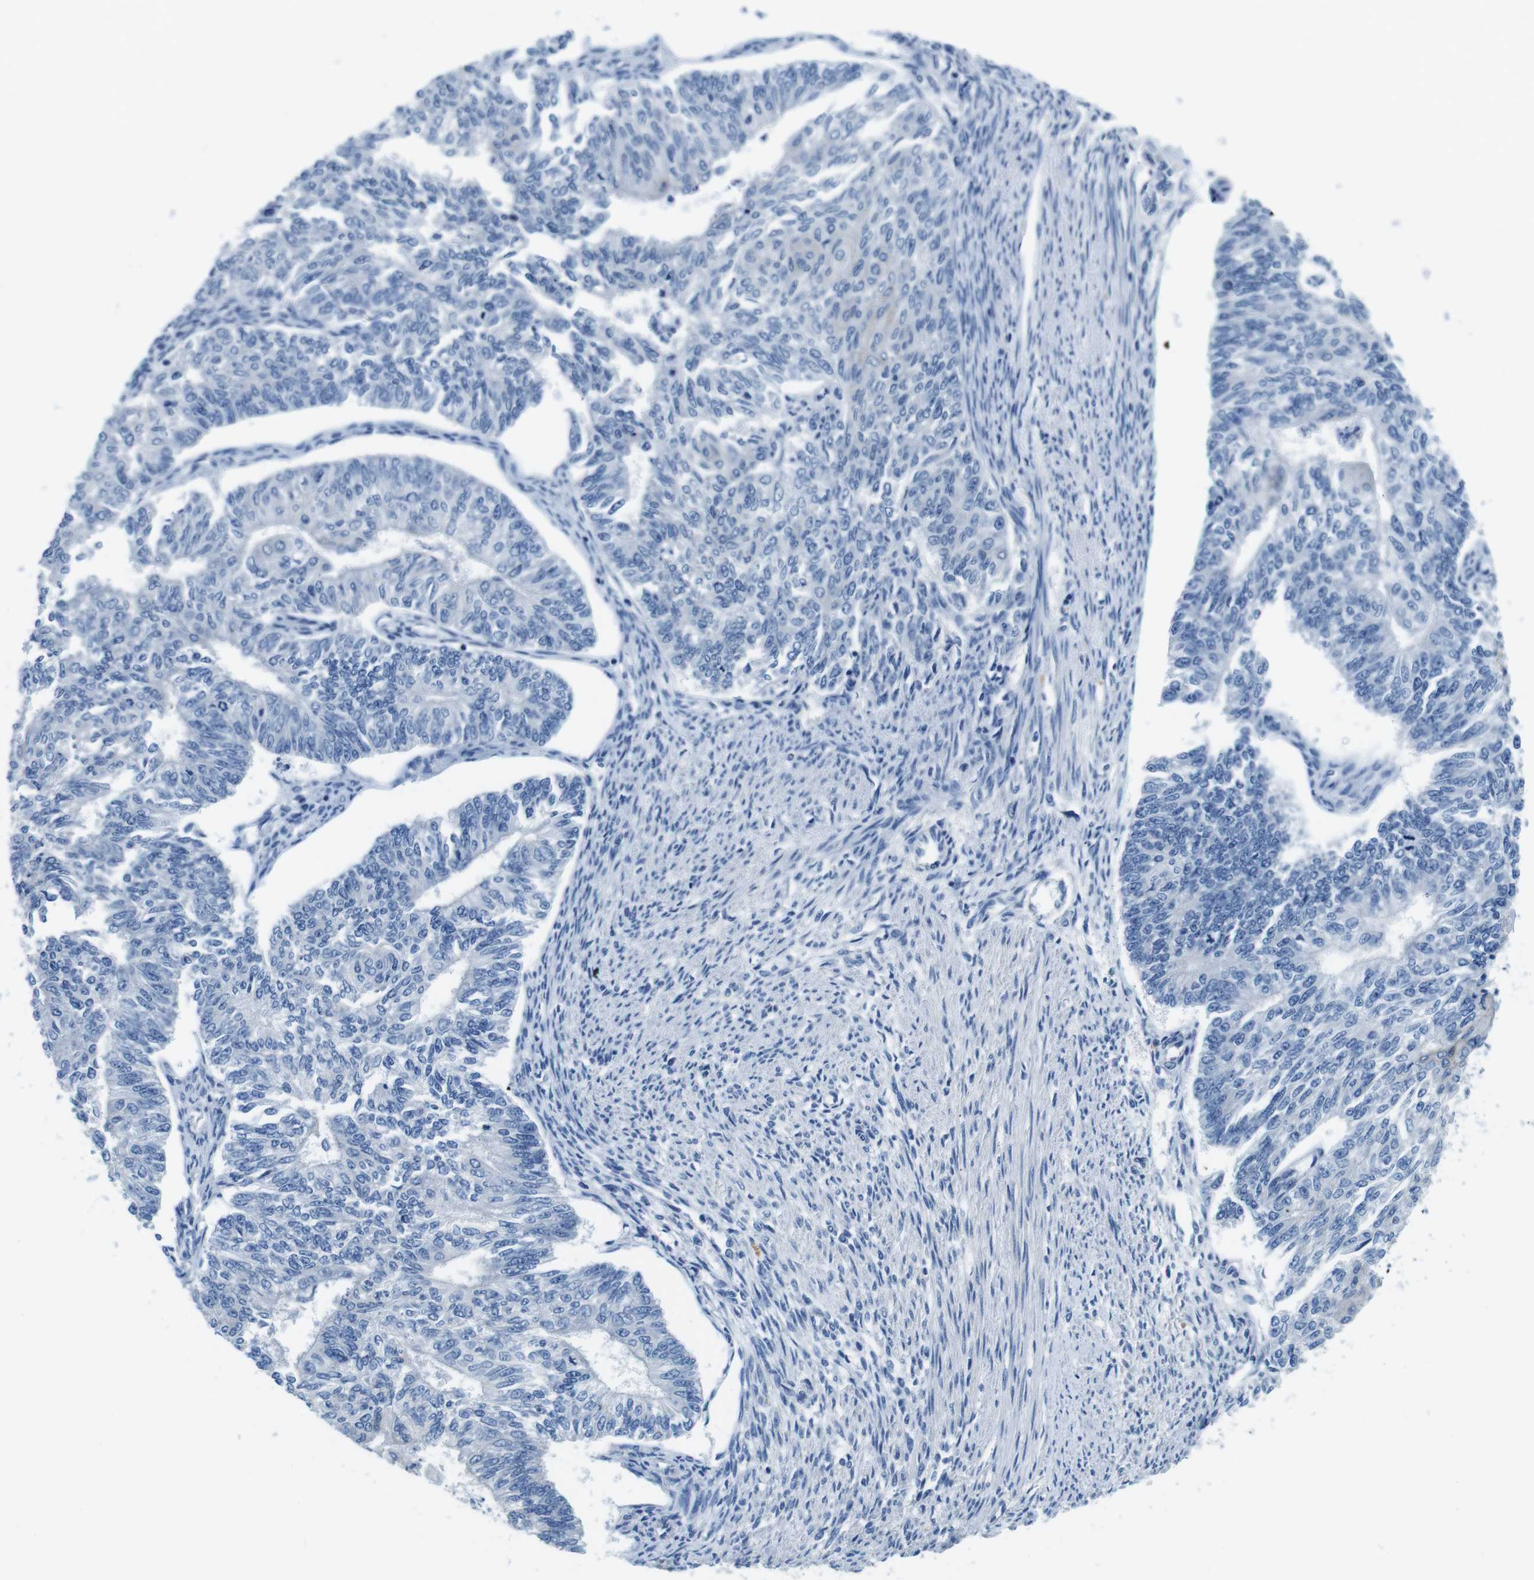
{"staining": {"intensity": "negative", "quantity": "none", "location": "none"}, "tissue": "endometrial cancer", "cell_type": "Tumor cells", "image_type": "cancer", "snomed": [{"axis": "morphology", "description": "Adenocarcinoma, NOS"}, {"axis": "topography", "description": "Endometrium"}], "caption": "Protein analysis of endometrial cancer shows no significant staining in tumor cells.", "gene": "DENND4C", "patient": {"sex": "female", "age": 32}}